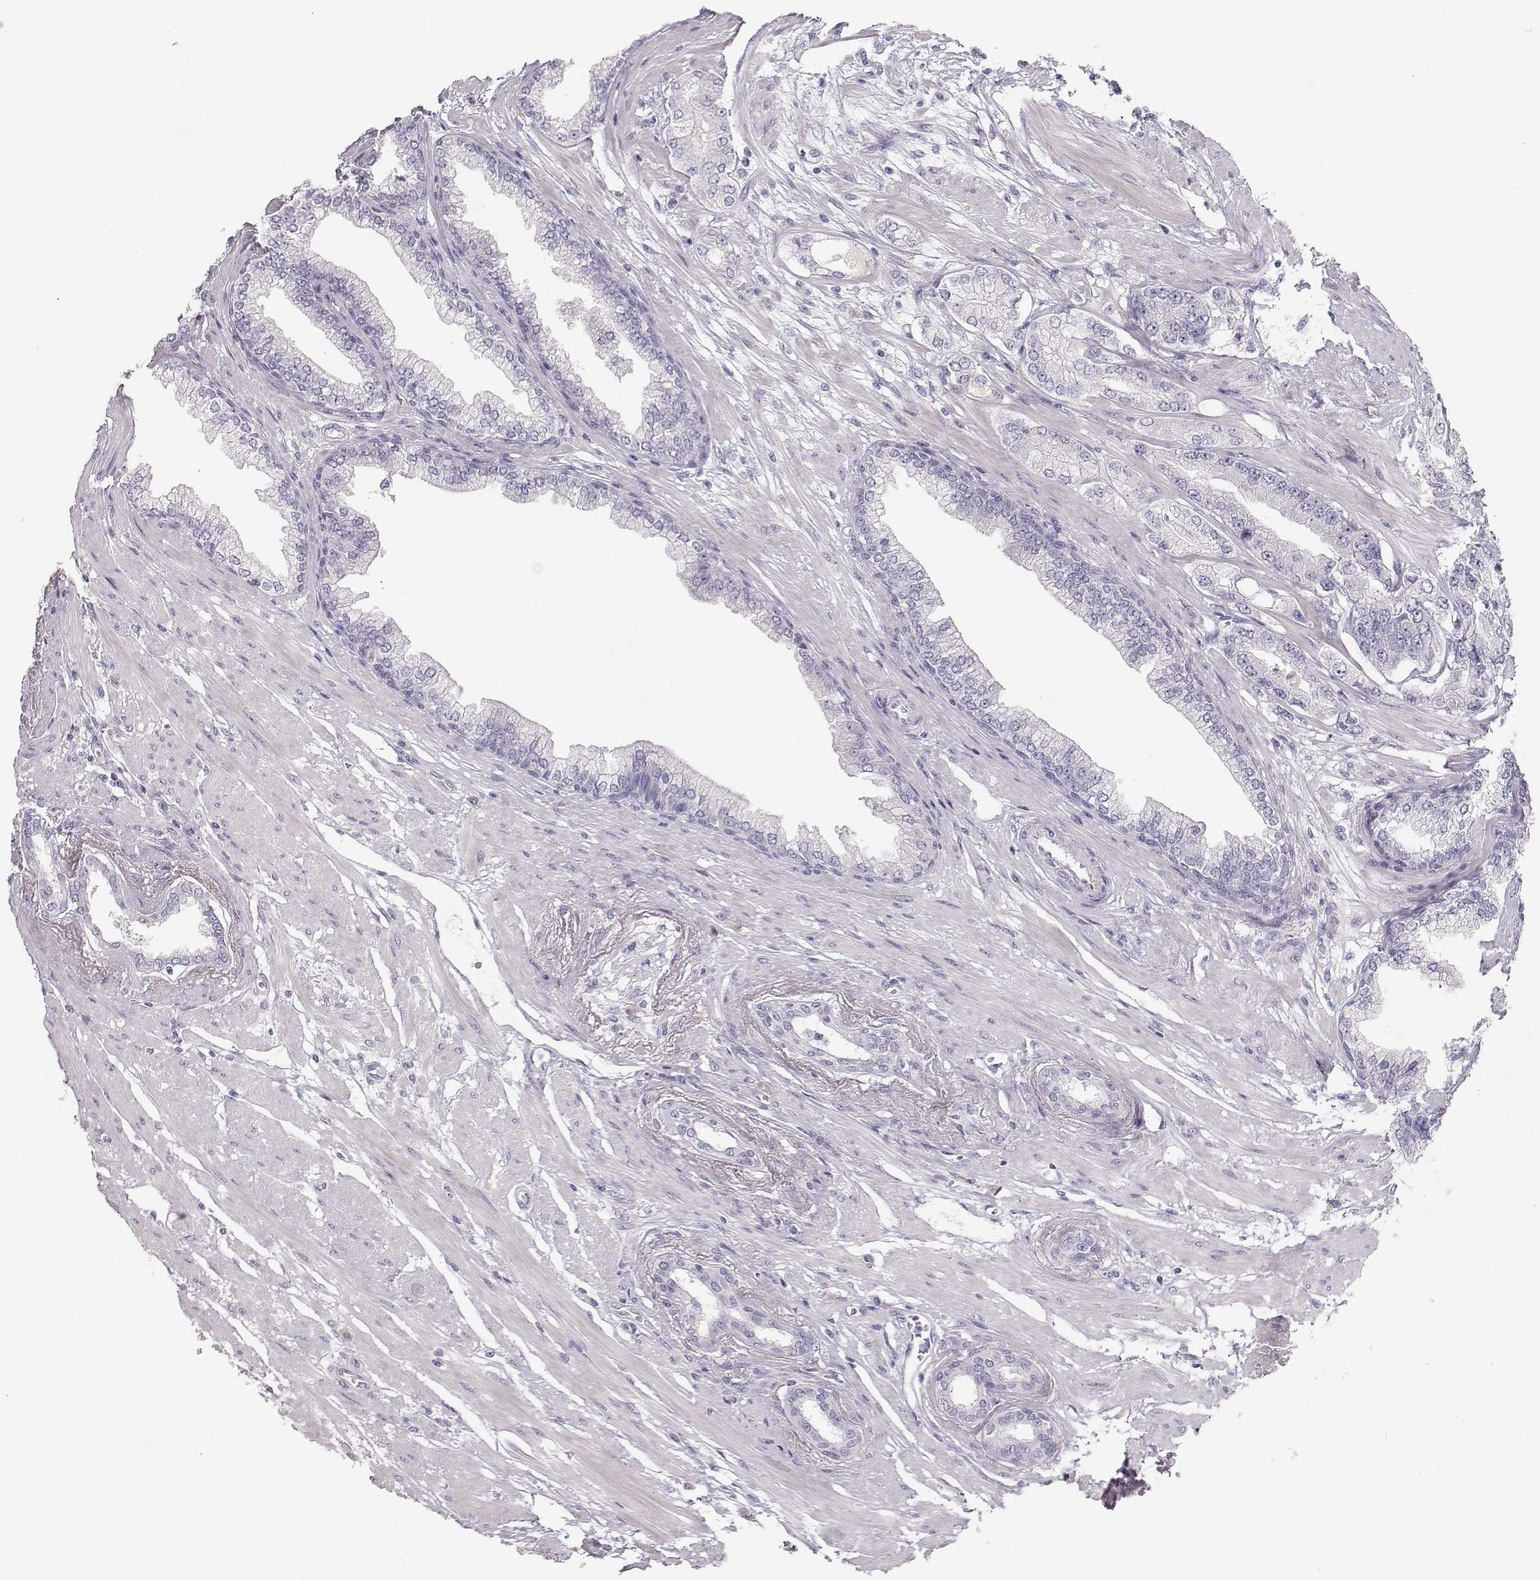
{"staining": {"intensity": "negative", "quantity": "none", "location": "none"}, "tissue": "prostate cancer", "cell_type": "Tumor cells", "image_type": "cancer", "snomed": [{"axis": "morphology", "description": "Adenocarcinoma, Low grade"}, {"axis": "topography", "description": "Prostate"}], "caption": "A photomicrograph of prostate cancer stained for a protein displays no brown staining in tumor cells.", "gene": "TTC26", "patient": {"sex": "male", "age": 60}}